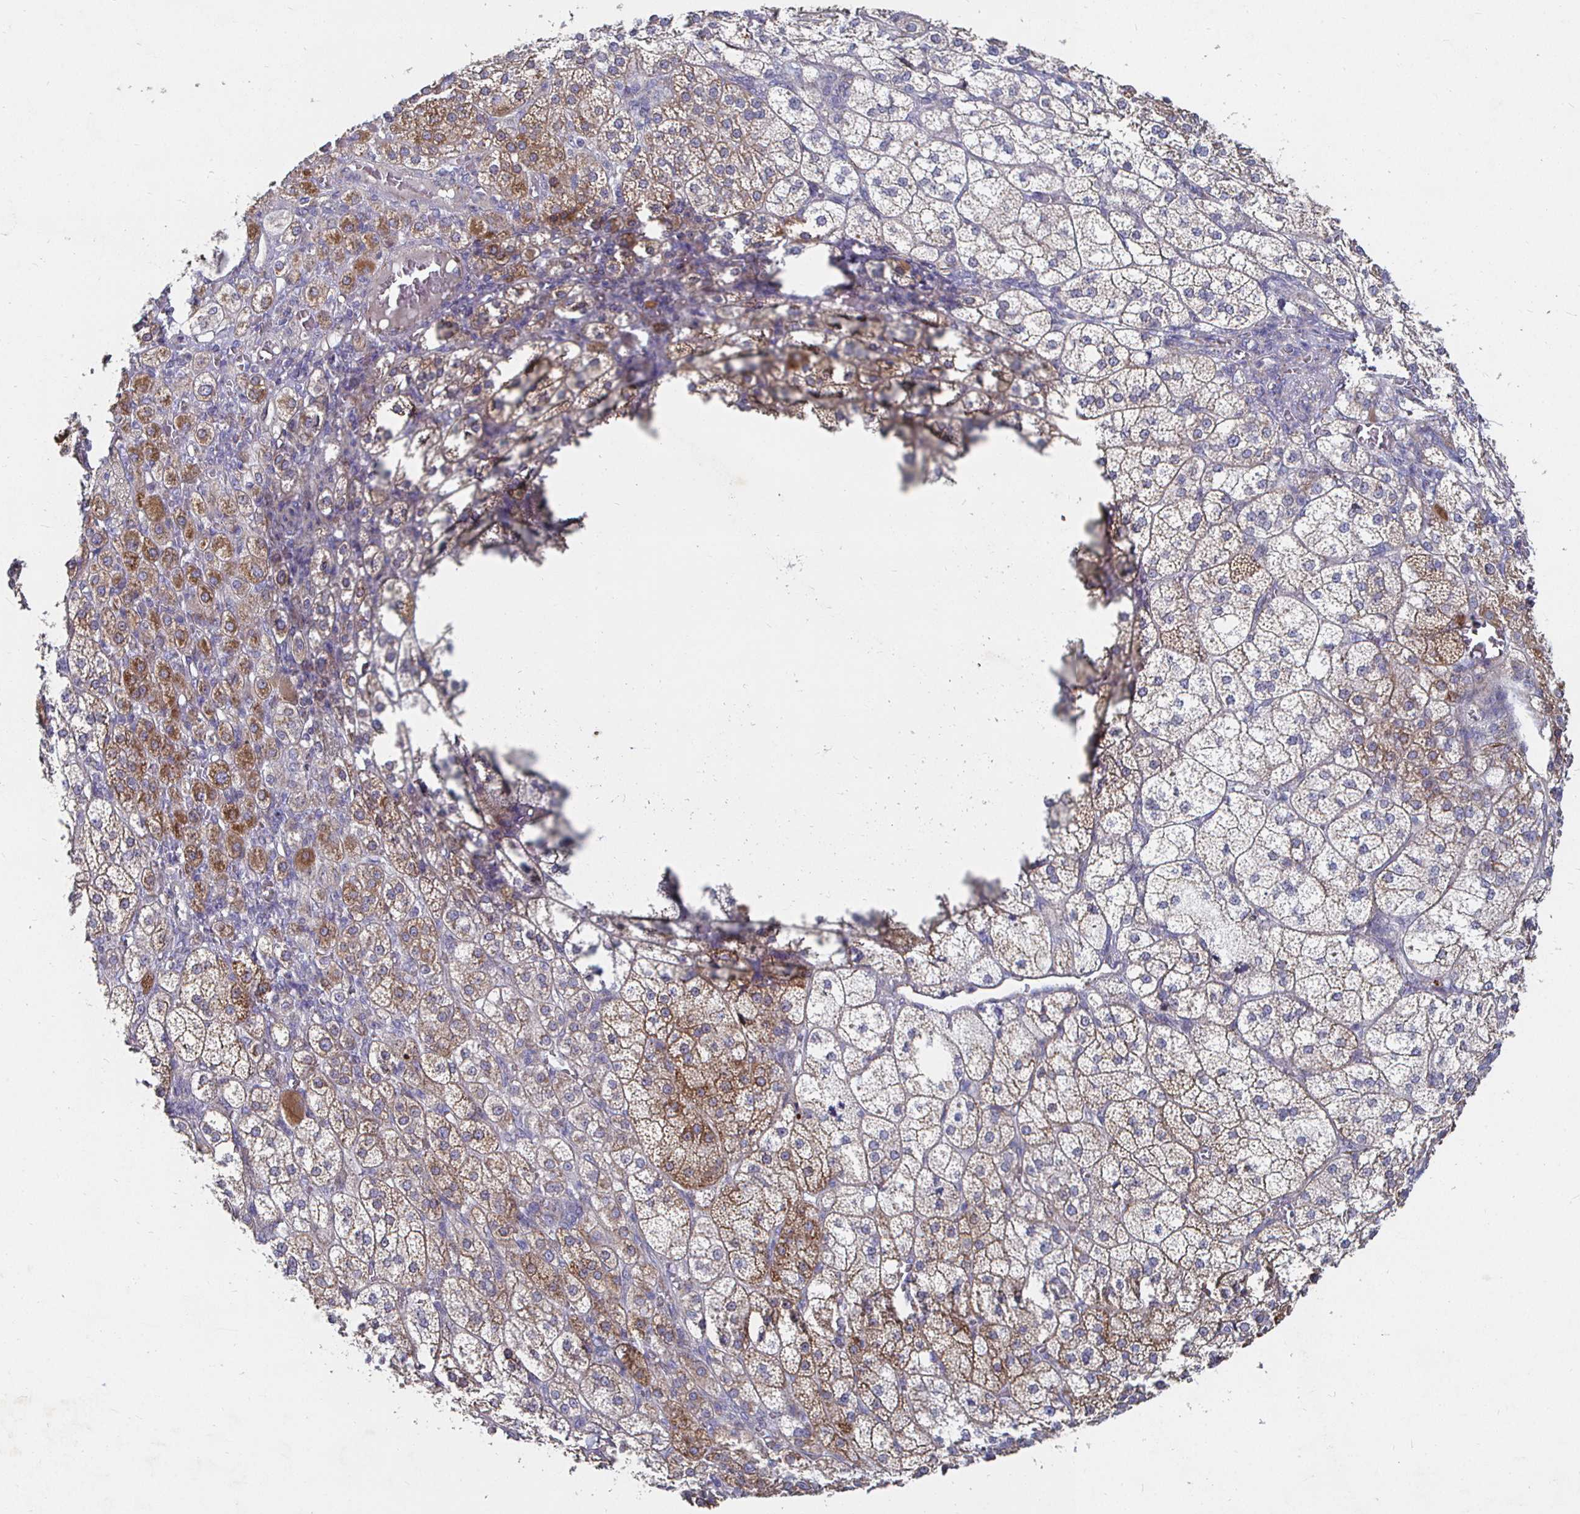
{"staining": {"intensity": "strong", "quantity": "25%-75%", "location": "cytoplasmic/membranous"}, "tissue": "adrenal gland", "cell_type": "Glandular cells", "image_type": "normal", "snomed": [{"axis": "morphology", "description": "Normal tissue, NOS"}, {"axis": "topography", "description": "Adrenal gland"}], "caption": "A brown stain highlights strong cytoplasmic/membranous positivity of a protein in glandular cells of benign human adrenal gland. The protein of interest is stained brown, and the nuclei are stained in blue (DAB (3,3'-diaminobenzidine) IHC with brightfield microscopy, high magnification).", "gene": "NRSN1", "patient": {"sex": "female", "age": 60}}